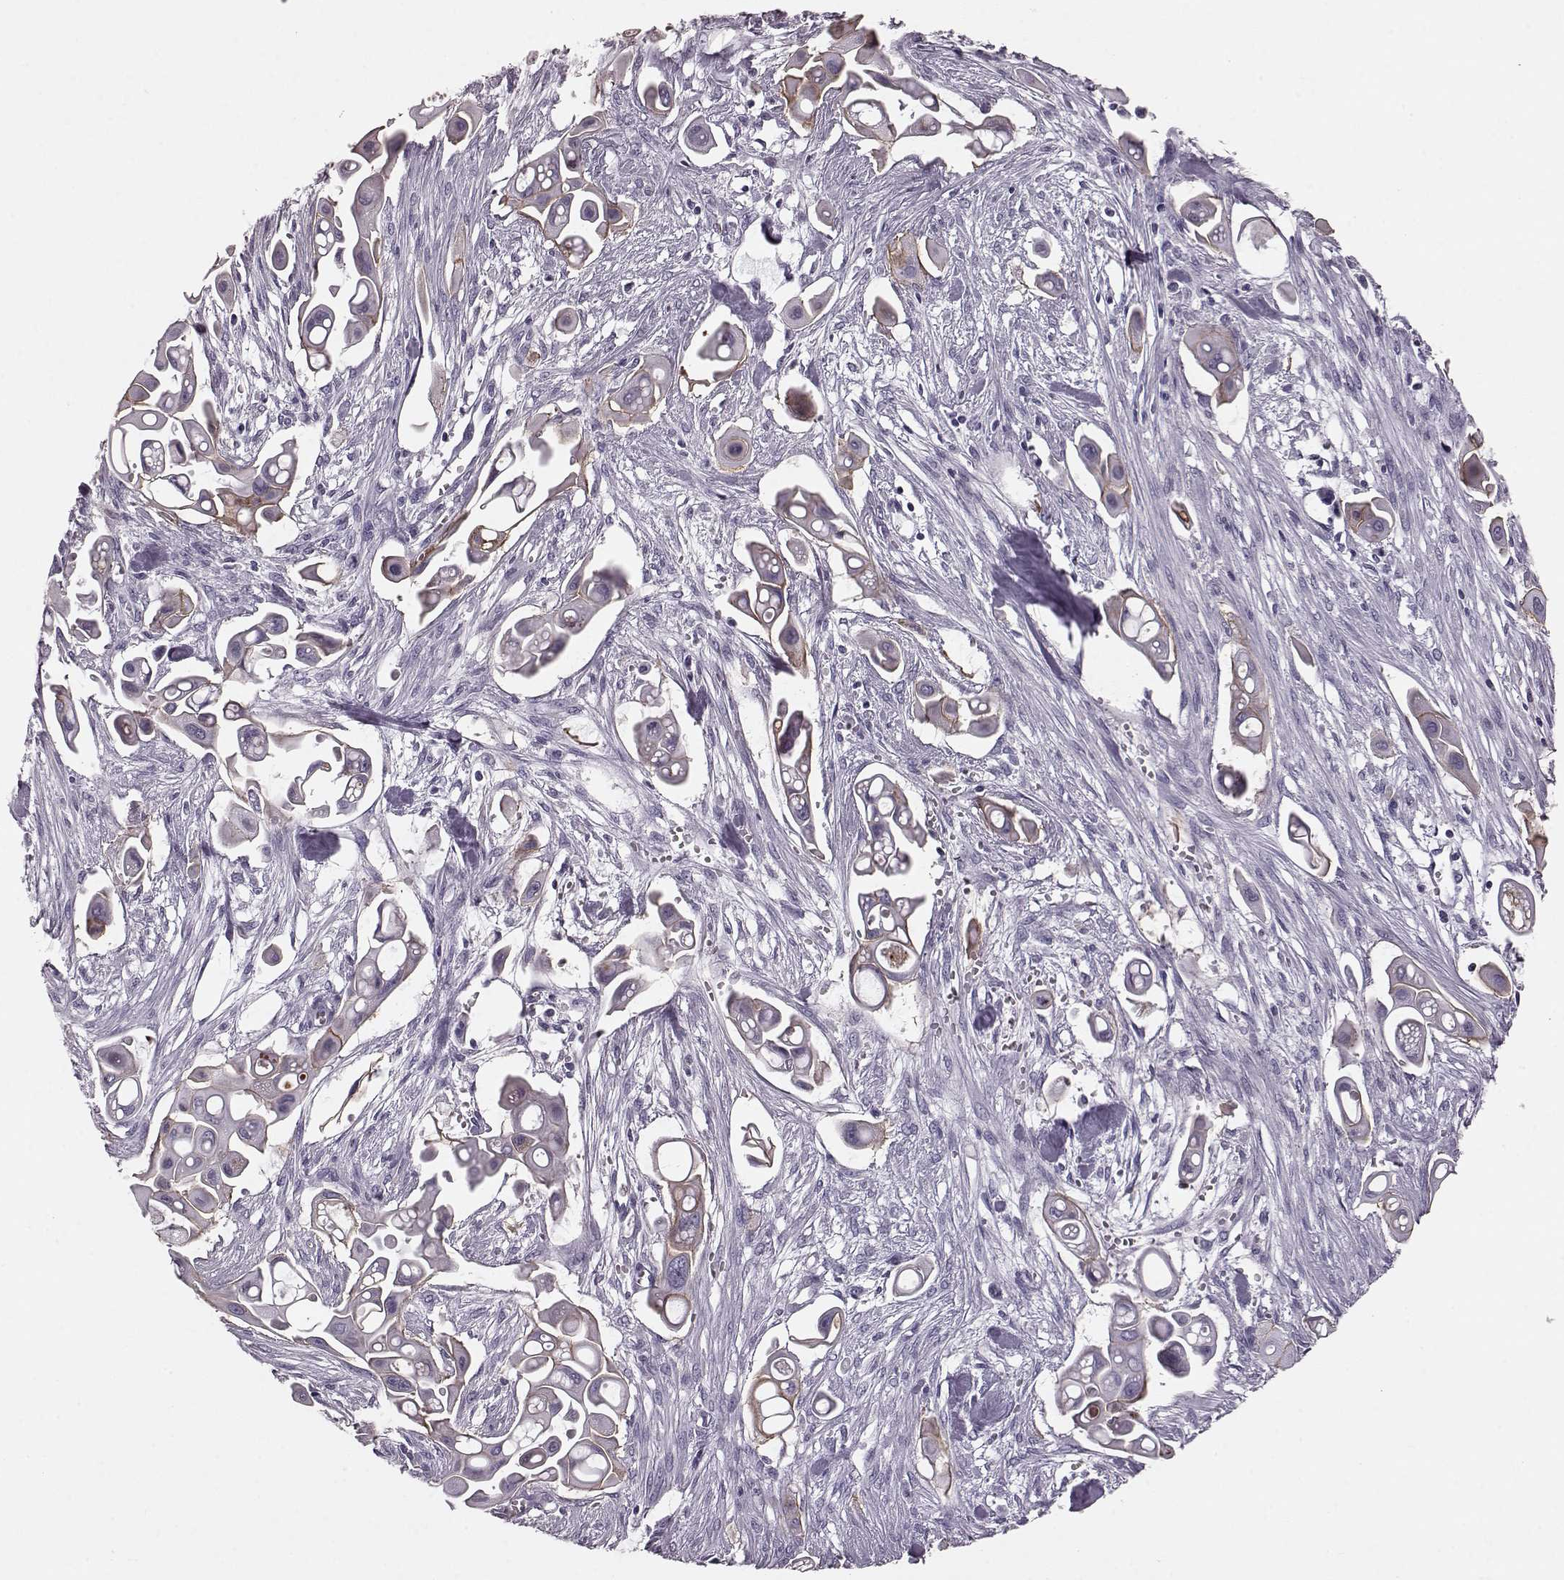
{"staining": {"intensity": "negative", "quantity": "none", "location": "none"}, "tissue": "pancreatic cancer", "cell_type": "Tumor cells", "image_type": "cancer", "snomed": [{"axis": "morphology", "description": "Adenocarcinoma, NOS"}, {"axis": "topography", "description": "Pancreas"}], "caption": "IHC micrograph of neoplastic tissue: pancreatic adenocarcinoma stained with DAB (3,3'-diaminobenzidine) displays no significant protein staining in tumor cells. (DAB (3,3'-diaminobenzidine) IHC with hematoxylin counter stain).", "gene": "CRYBA2", "patient": {"sex": "male", "age": 50}}